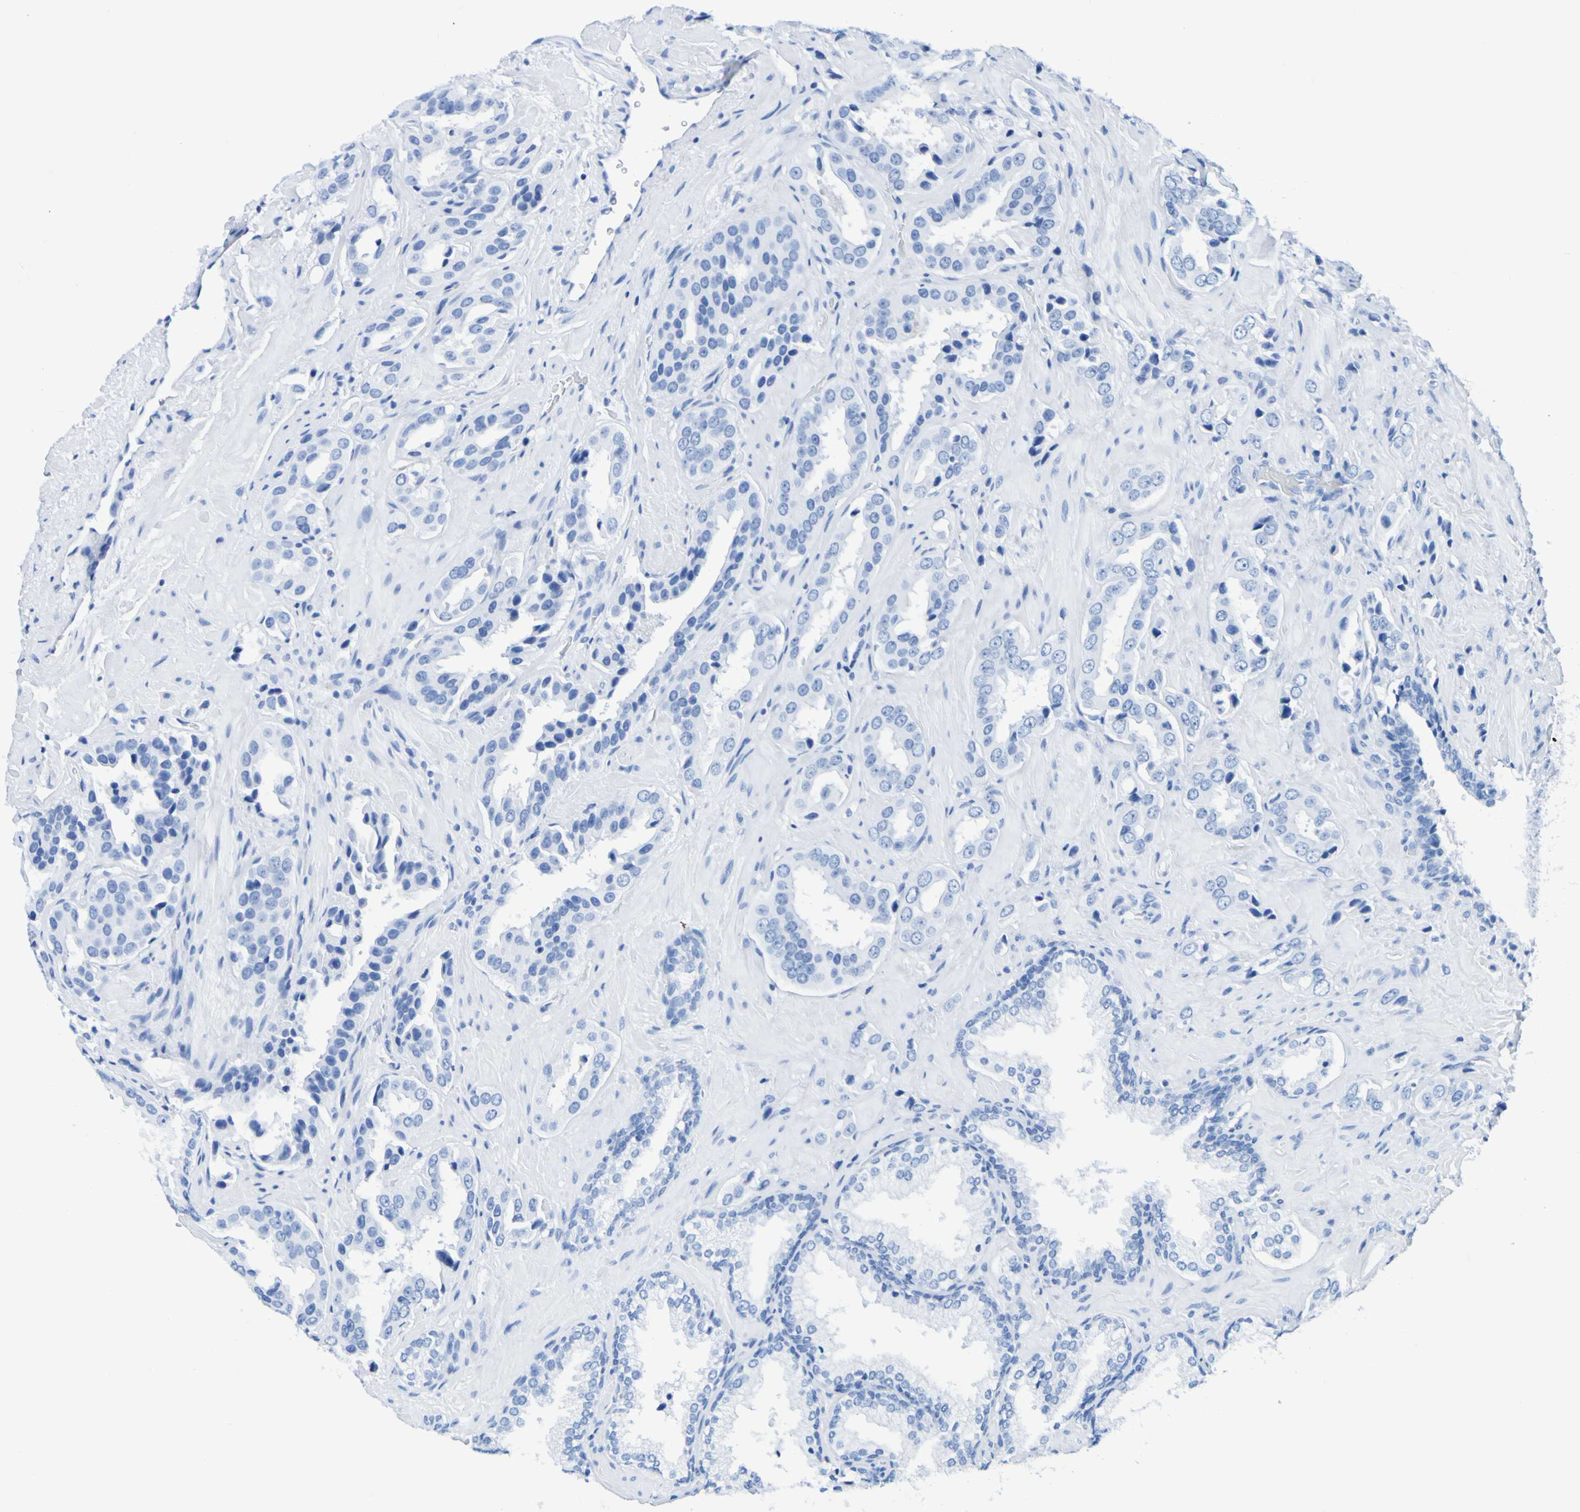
{"staining": {"intensity": "negative", "quantity": "none", "location": "none"}, "tissue": "prostate cancer", "cell_type": "Tumor cells", "image_type": "cancer", "snomed": [{"axis": "morphology", "description": "Adenocarcinoma, High grade"}, {"axis": "topography", "description": "Prostate"}], "caption": "This is an immunohistochemistry photomicrograph of human high-grade adenocarcinoma (prostate). There is no staining in tumor cells.", "gene": "DPEP1", "patient": {"sex": "male", "age": 64}}